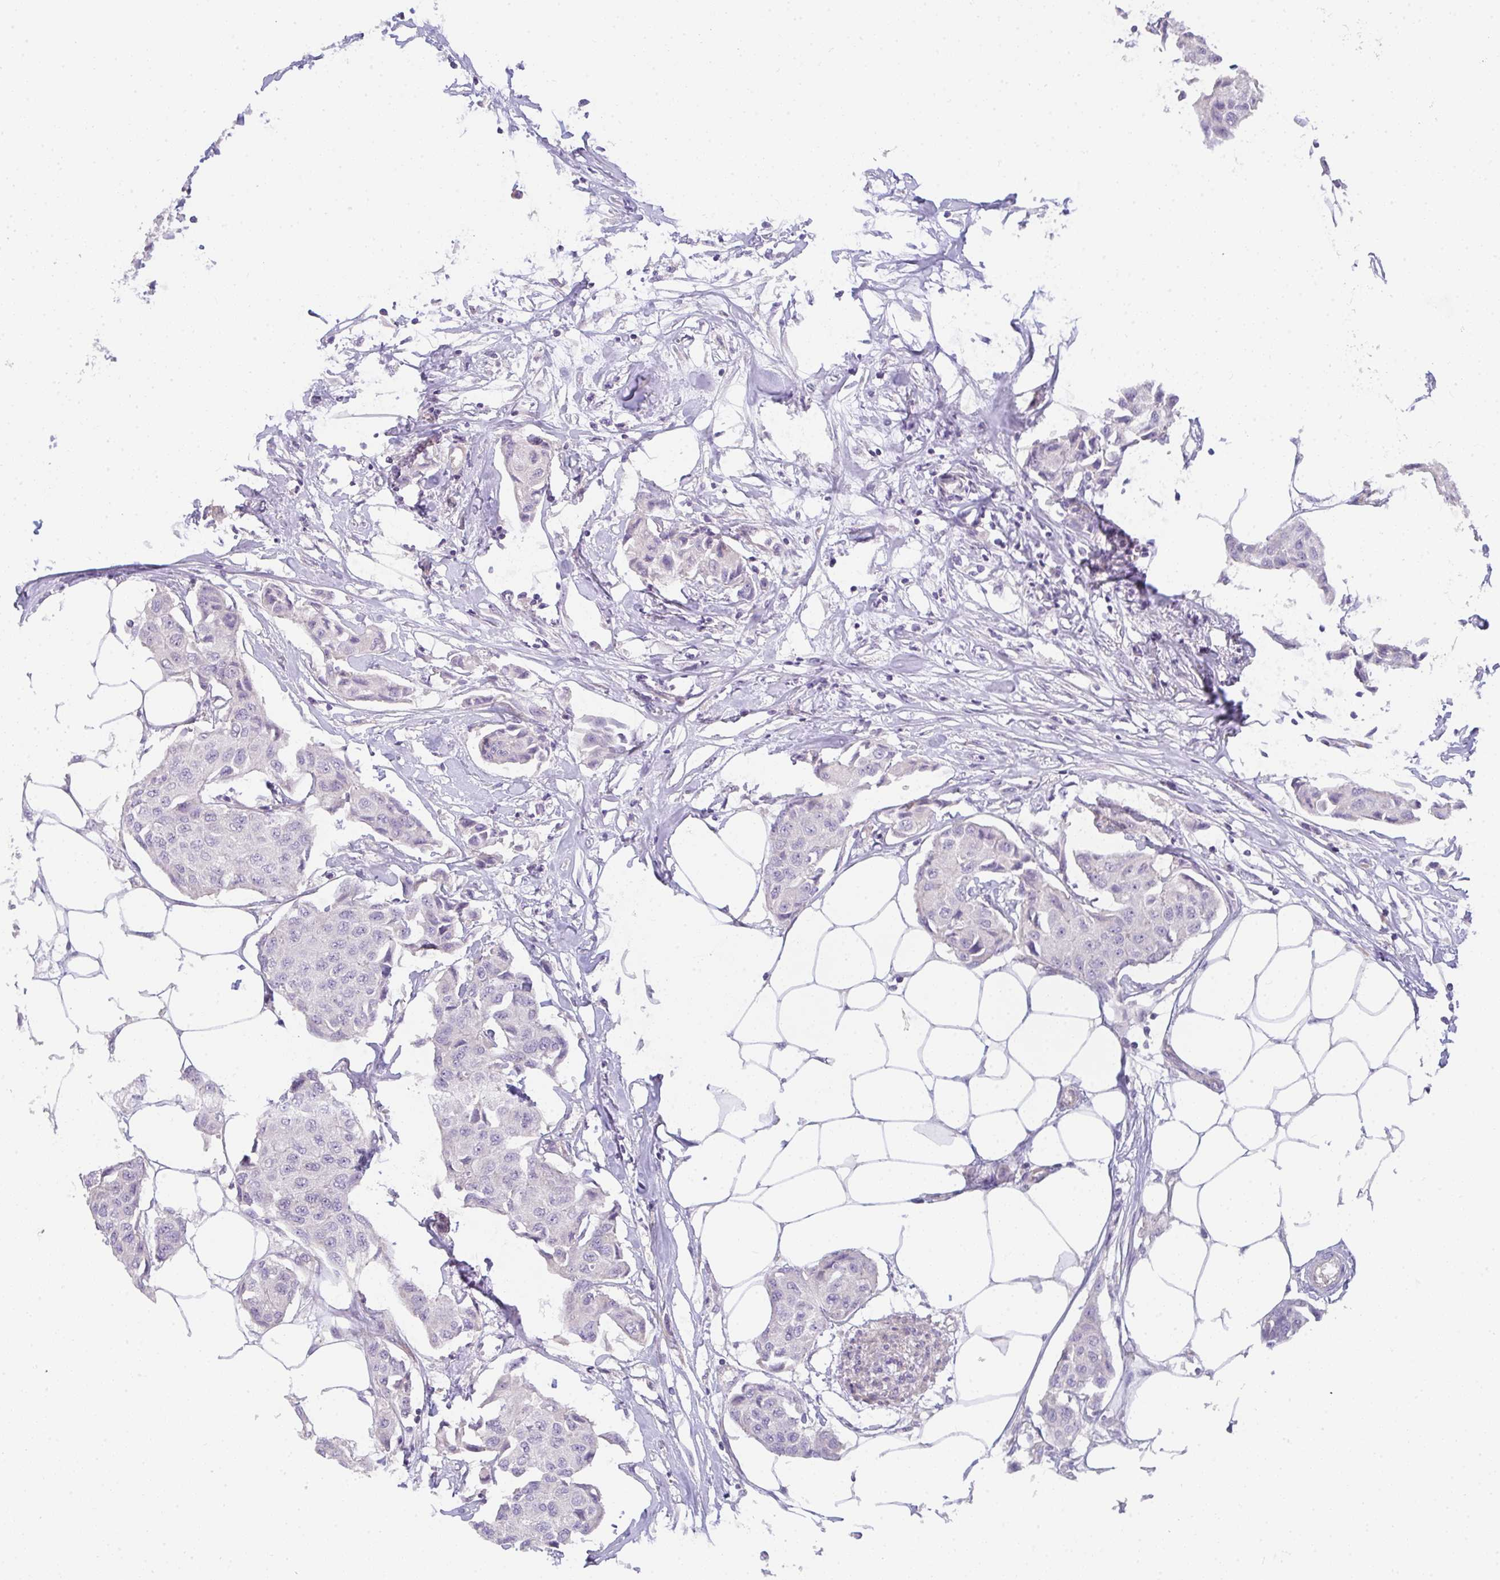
{"staining": {"intensity": "negative", "quantity": "none", "location": "none"}, "tissue": "breast cancer", "cell_type": "Tumor cells", "image_type": "cancer", "snomed": [{"axis": "morphology", "description": "Duct carcinoma"}, {"axis": "topography", "description": "Breast"}, {"axis": "topography", "description": "Lymph node"}], "caption": "Histopathology image shows no significant protein expression in tumor cells of invasive ductal carcinoma (breast). (Stains: DAB (3,3'-diaminobenzidine) immunohistochemistry with hematoxylin counter stain, Microscopy: brightfield microscopy at high magnification).", "gene": "FILIP1", "patient": {"sex": "female", "age": 80}}